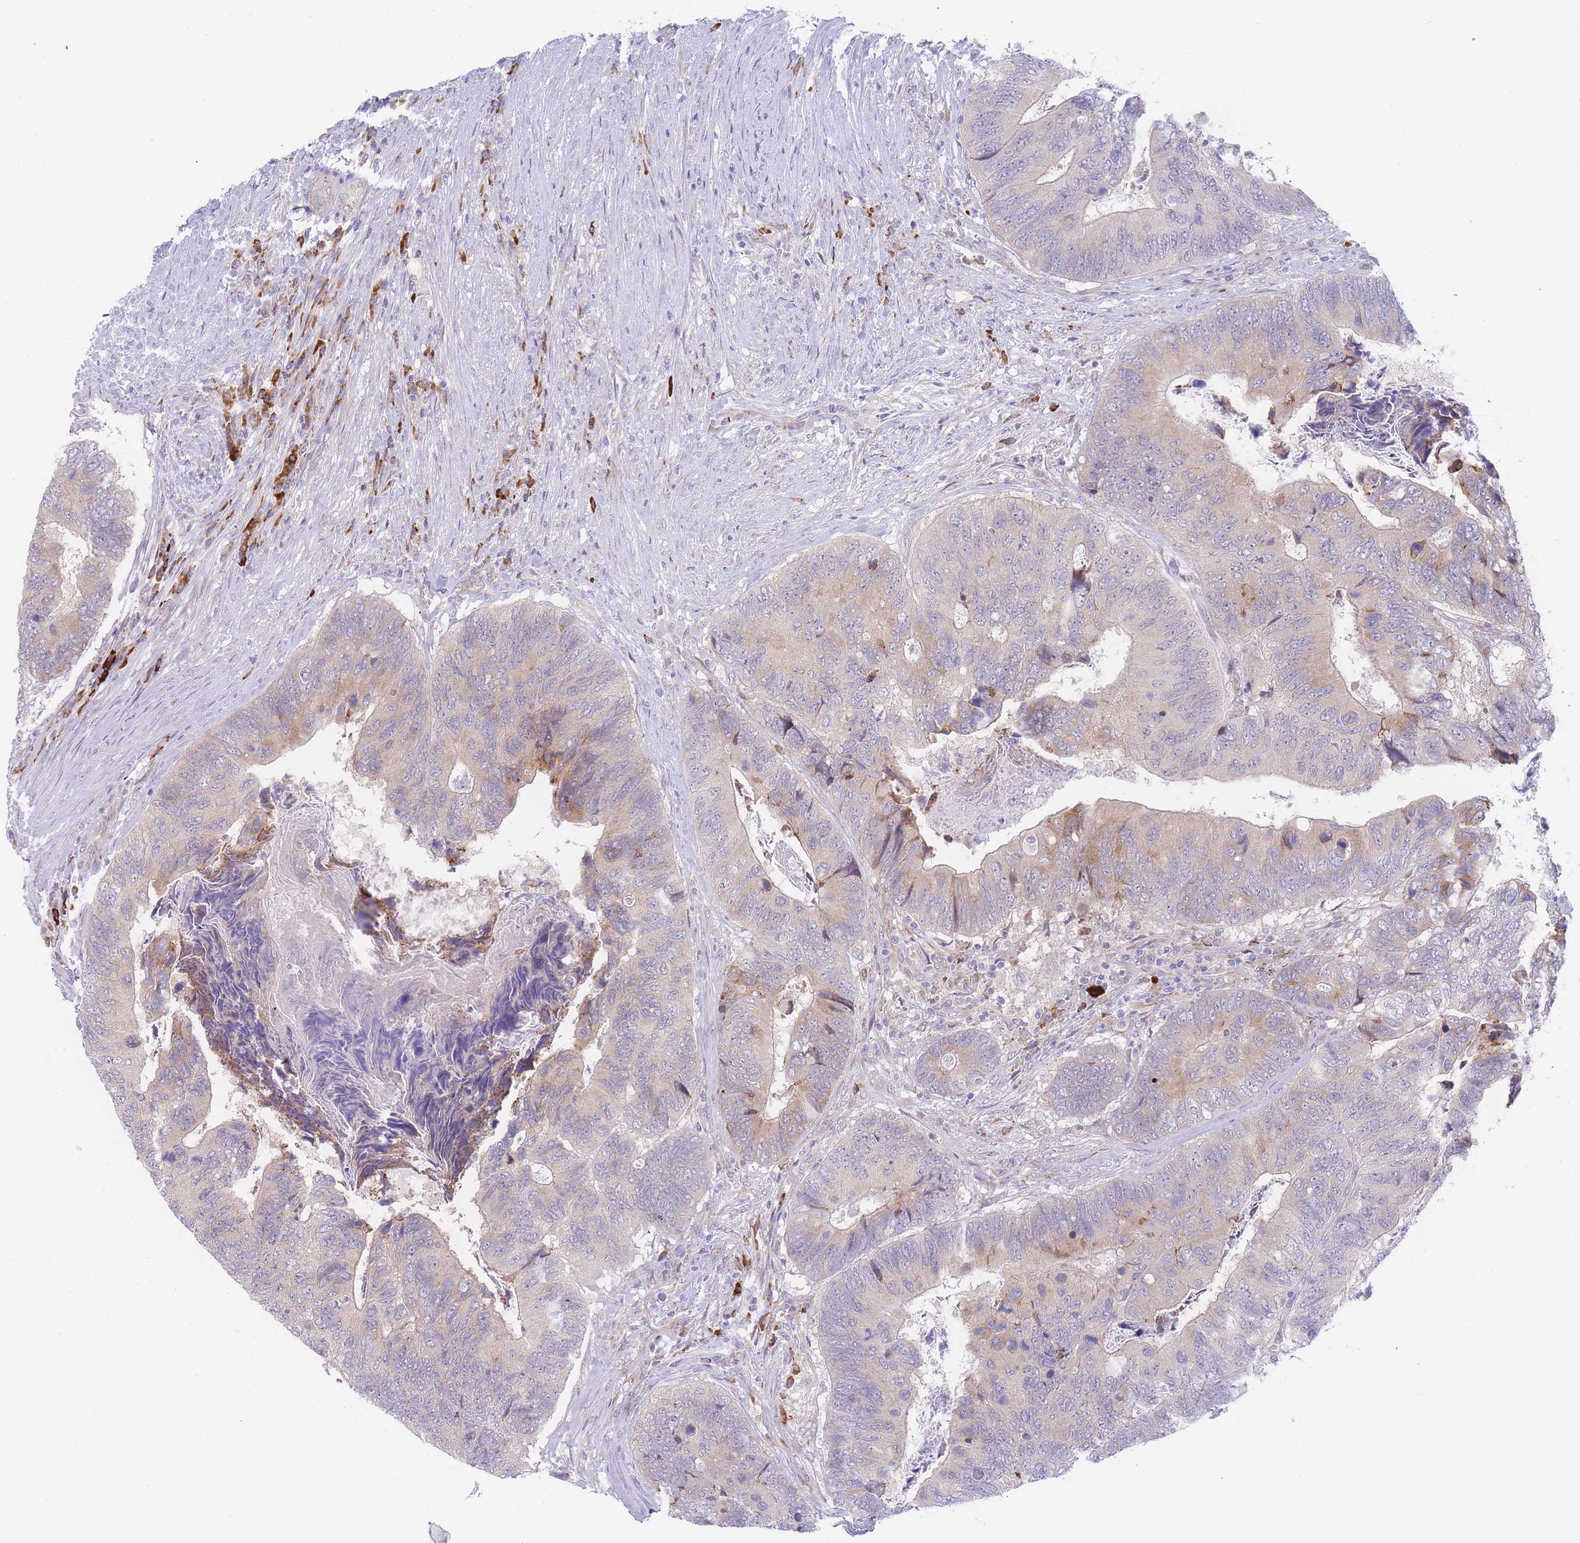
{"staining": {"intensity": "weak", "quantity": "25%-75%", "location": "cytoplasmic/membranous"}, "tissue": "colorectal cancer", "cell_type": "Tumor cells", "image_type": "cancer", "snomed": [{"axis": "morphology", "description": "Adenocarcinoma, NOS"}, {"axis": "topography", "description": "Colon"}], "caption": "A micrograph of colorectal cancer (adenocarcinoma) stained for a protein shows weak cytoplasmic/membranous brown staining in tumor cells. The staining is performed using DAB (3,3'-diaminobenzidine) brown chromogen to label protein expression. The nuclei are counter-stained blue using hematoxylin.", "gene": "ZNF510", "patient": {"sex": "female", "age": 67}}